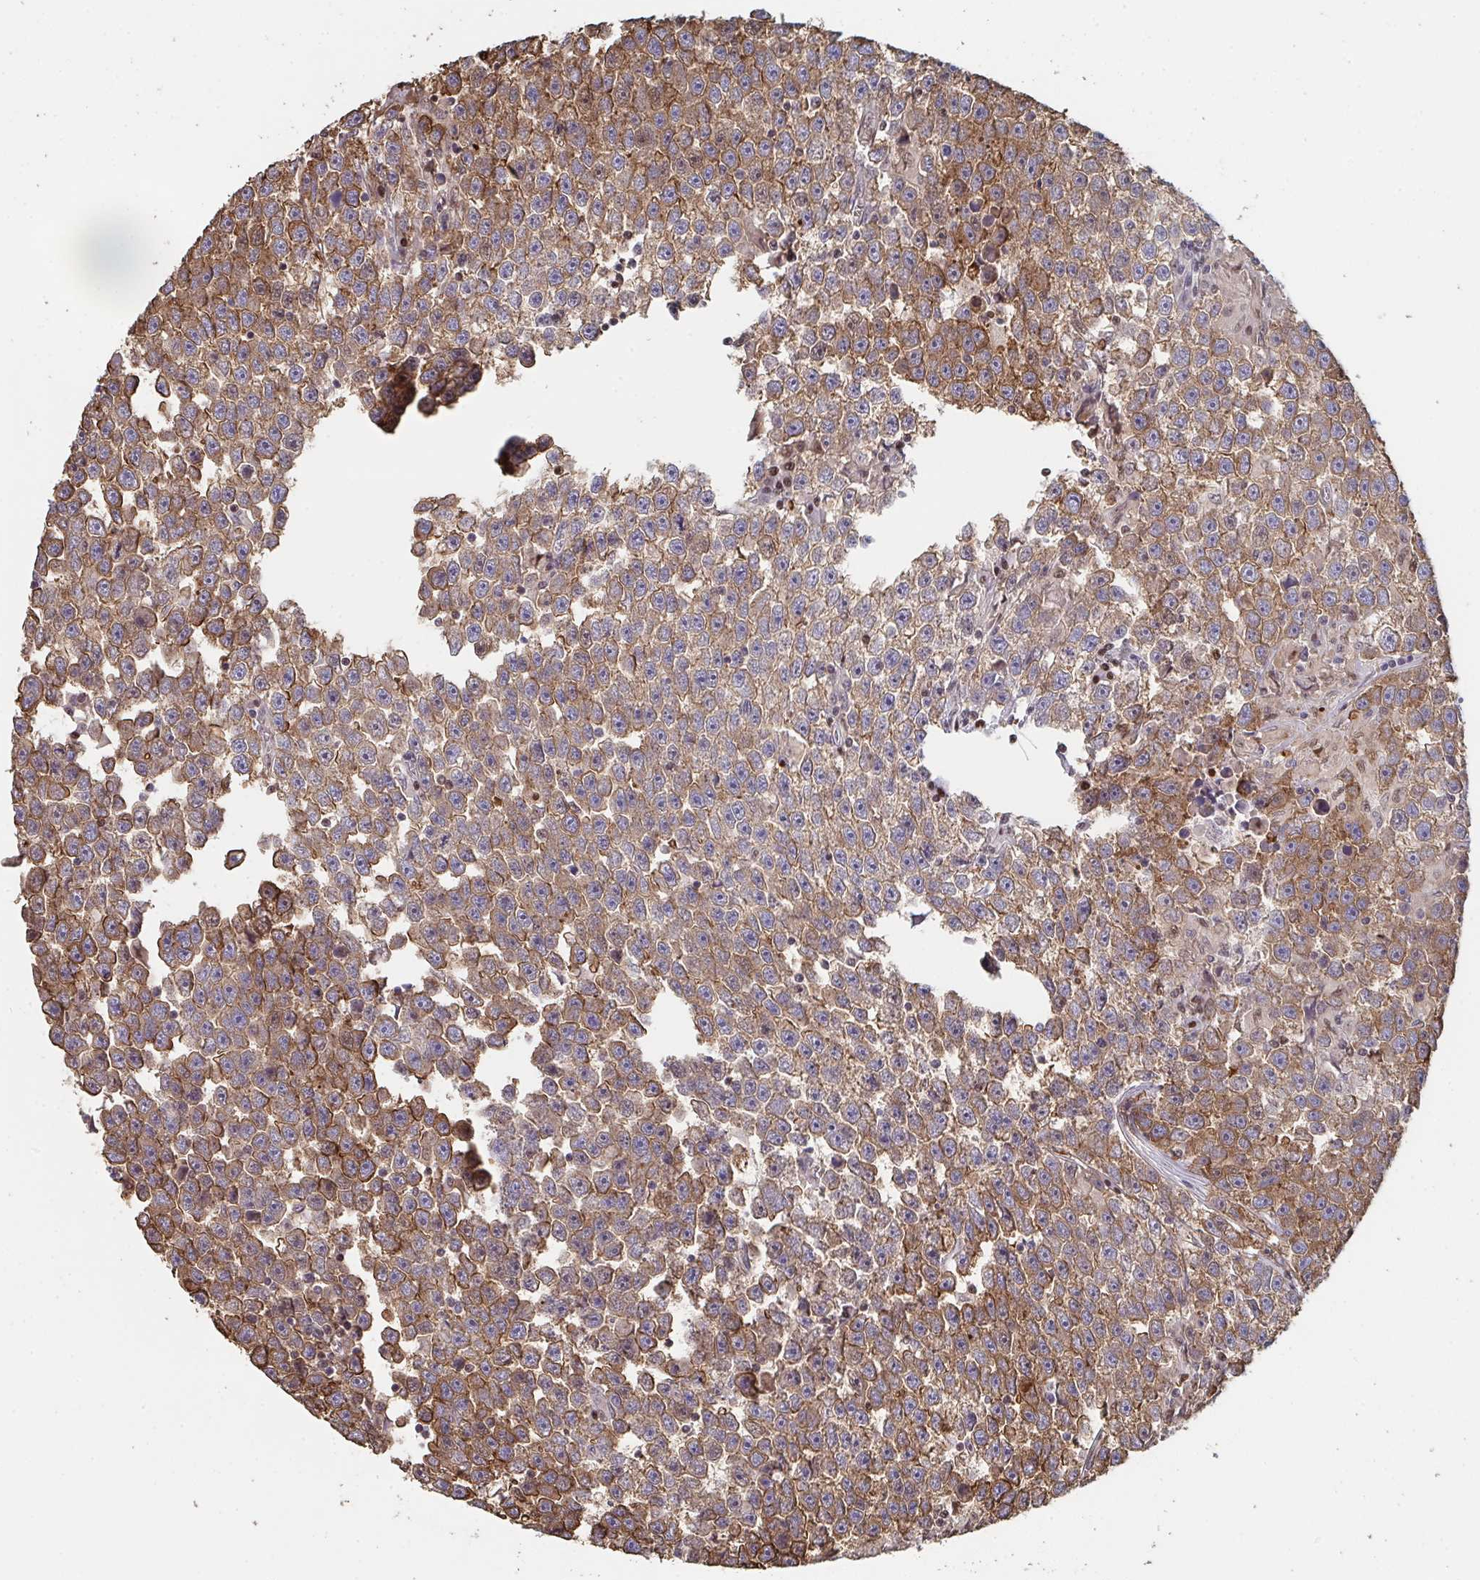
{"staining": {"intensity": "moderate", "quantity": ">75%", "location": "cytoplasmic/membranous"}, "tissue": "testis cancer", "cell_type": "Tumor cells", "image_type": "cancer", "snomed": [{"axis": "morphology", "description": "Seminoma, NOS"}, {"axis": "topography", "description": "Testis"}], "caption": "Moderate cytoplasmic/membranous protein staining is seen in approximately >75% of tumor cells in testis cancer. The staining is performed using DAB (3,3'-diaminobenzidine) brown chromogen to label protein expression. The nuclei are counter-stained blue using hematoxylin.", "gene": "ACD", "patient": {"sex": "male", "age": 31}}